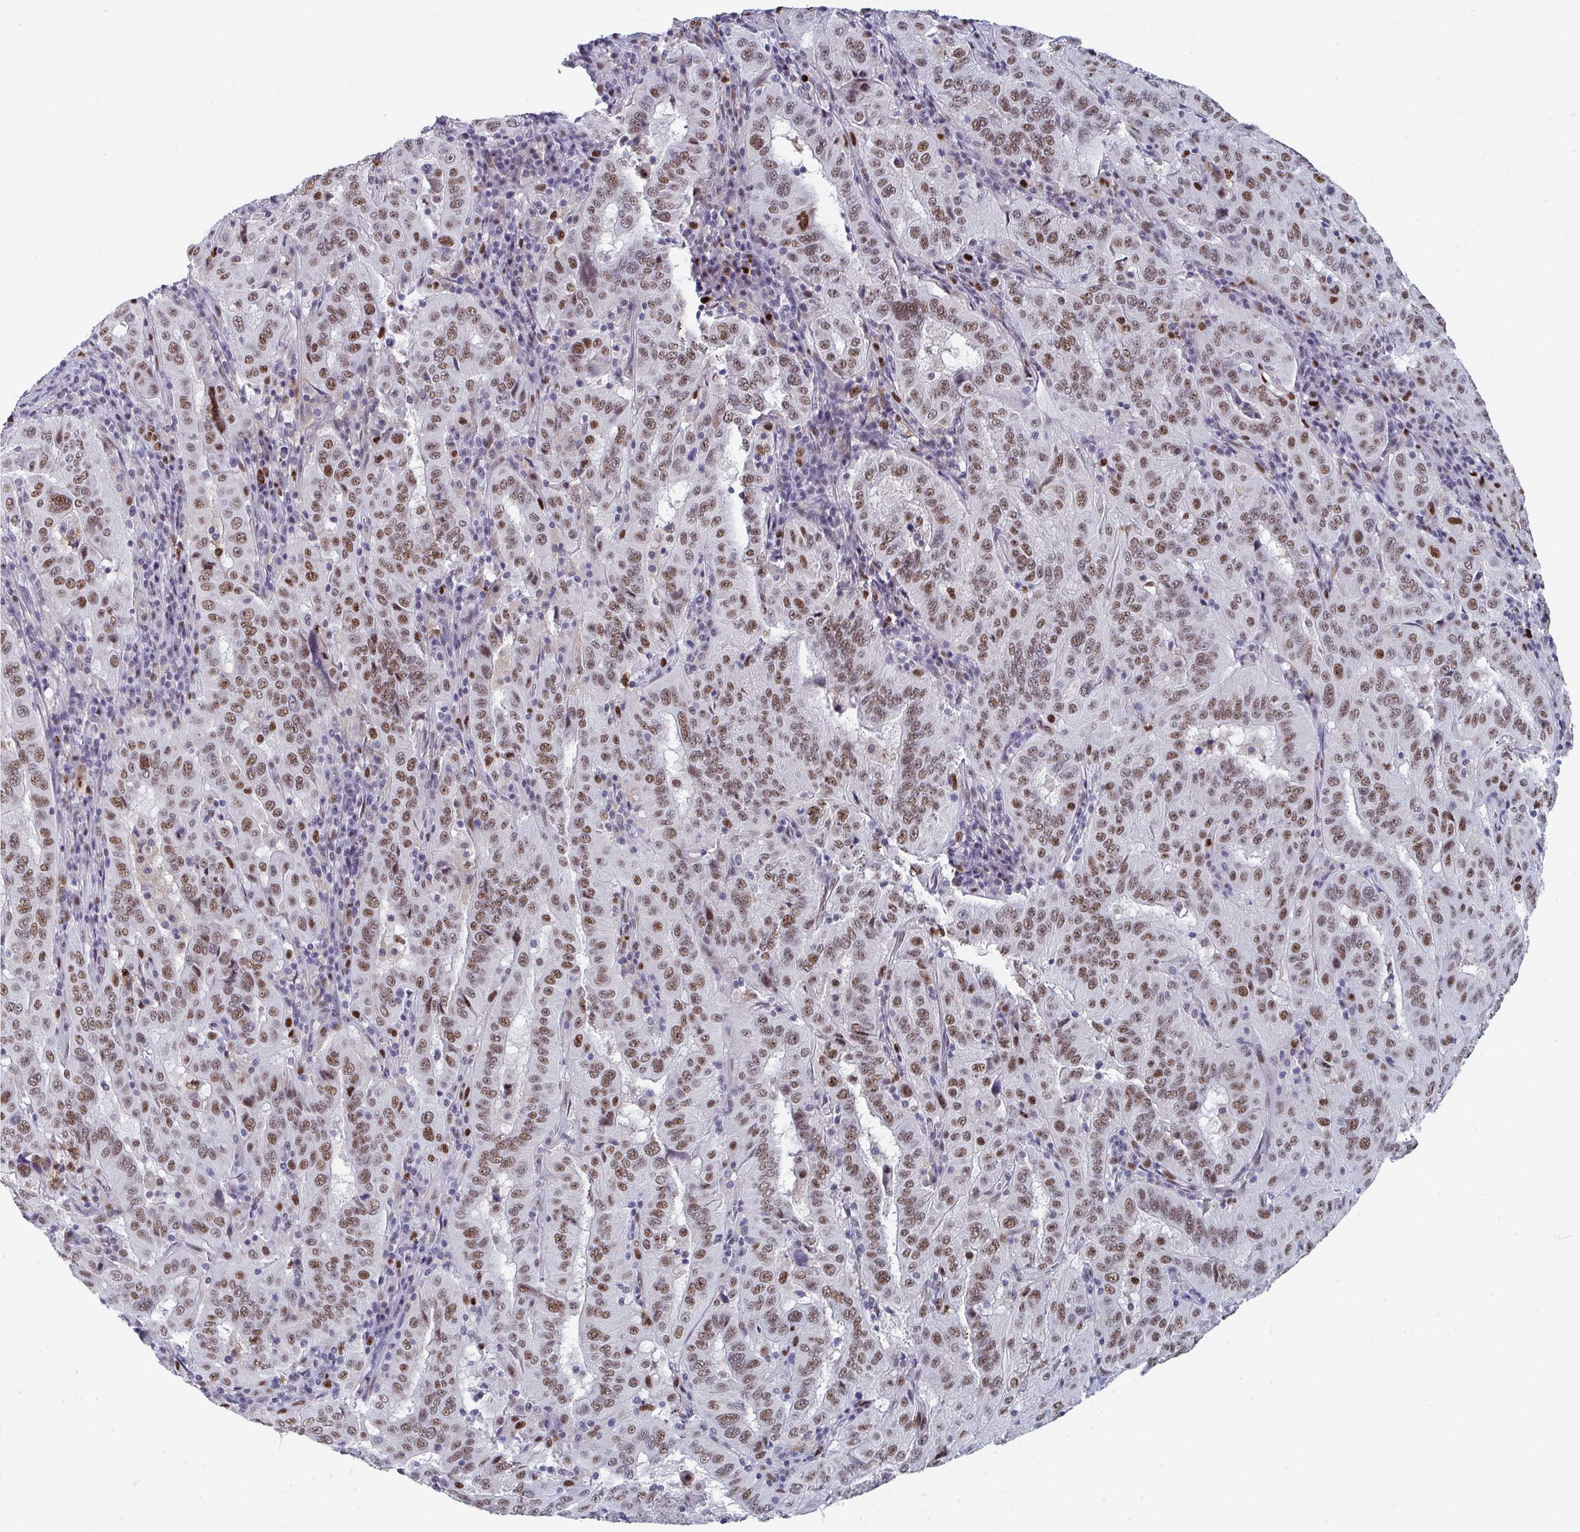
{"staining": {"intensity": "moderate", "quantity": ">75%", "location": "nuclear"}, "tissue": "pancreatic cancer", "cell_type": "Tumor cells", "image_type": "cancer", "snomed": [{"axis": "morphology", "description": "Adenocarcinoma, NOS"}, {"axis": "topography", "description": "Pancreas"}], "caption": "An immunohistochemistry photomicrograph of neoplastic tissue is shown. Protein staining in brown labels moderate nuclear positivity in adenocarcinoma (pancreatic) within tumor cells. (brown staining indicates protein expression, while blue staining denotes nuclei).", "gene": "JDP2", "patient": {"sex": "male", "age": 63}}